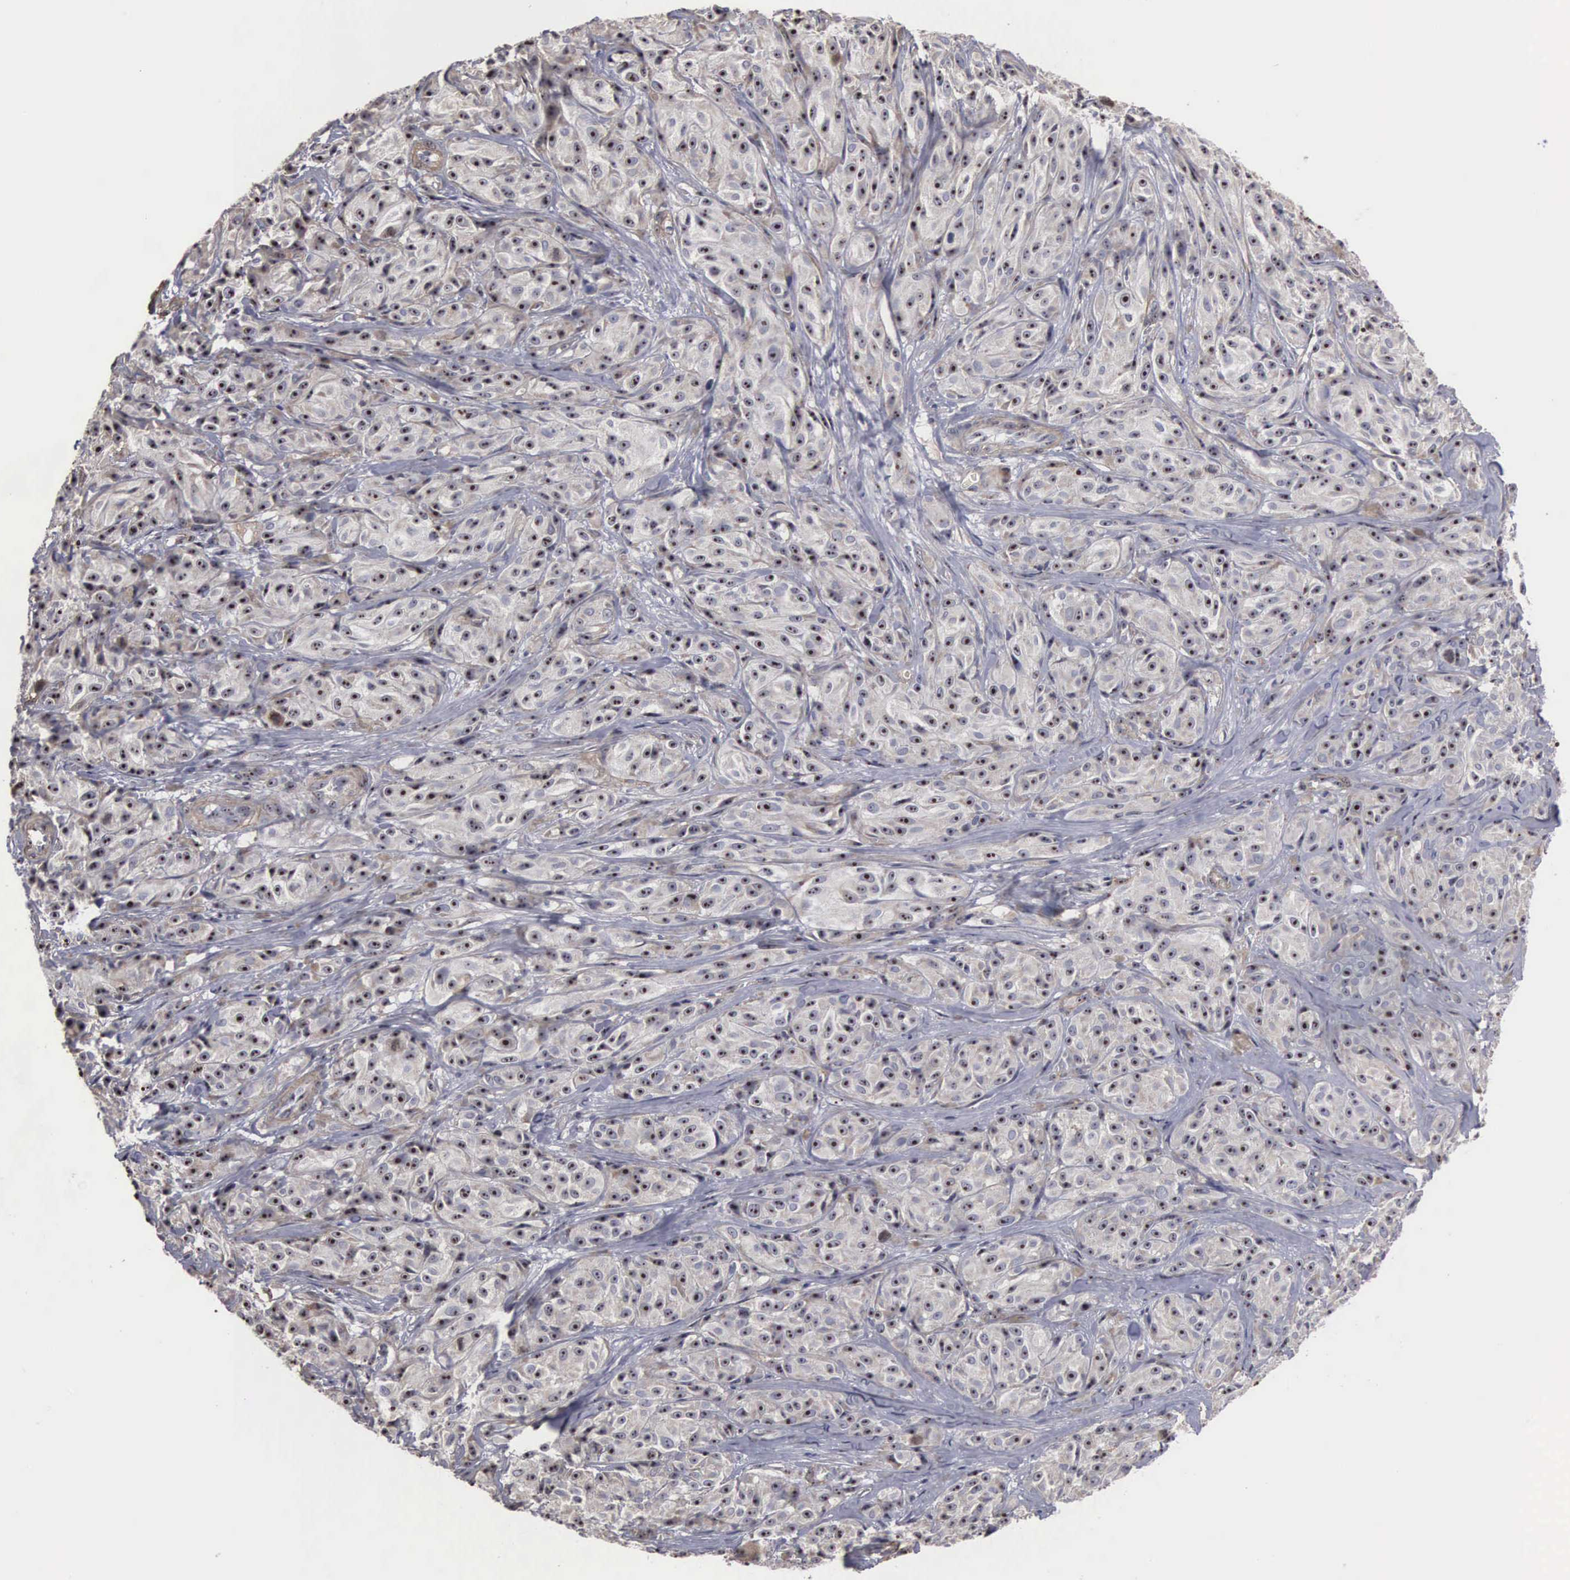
{"staining": {"intensity": "weak", "quantity": ">75%", "location": "cytoplasmic/membranous,nuclear"}, "tissue": "melanoma", "cell_type": "Tumor cells", "image_type": "cancer", "snomed": [{"axis": "morphology", "description": "Malignant melanoma, NOS"}, {"axis": "topography", "description": "Skin"}], "caption": "Immunohistochemistry (IHC) histopathology image of neoplastic tissue: human melanoma stained using IHC displays low levels of weak protein expression localized specifically in the cytoplasmic/membranous and nuclear of tumor cells, appearing as a cytoplasmic/membranous and nuclear brown color.", "gene": "NGDN", "patient": {"sex": "male", "age": 56}}